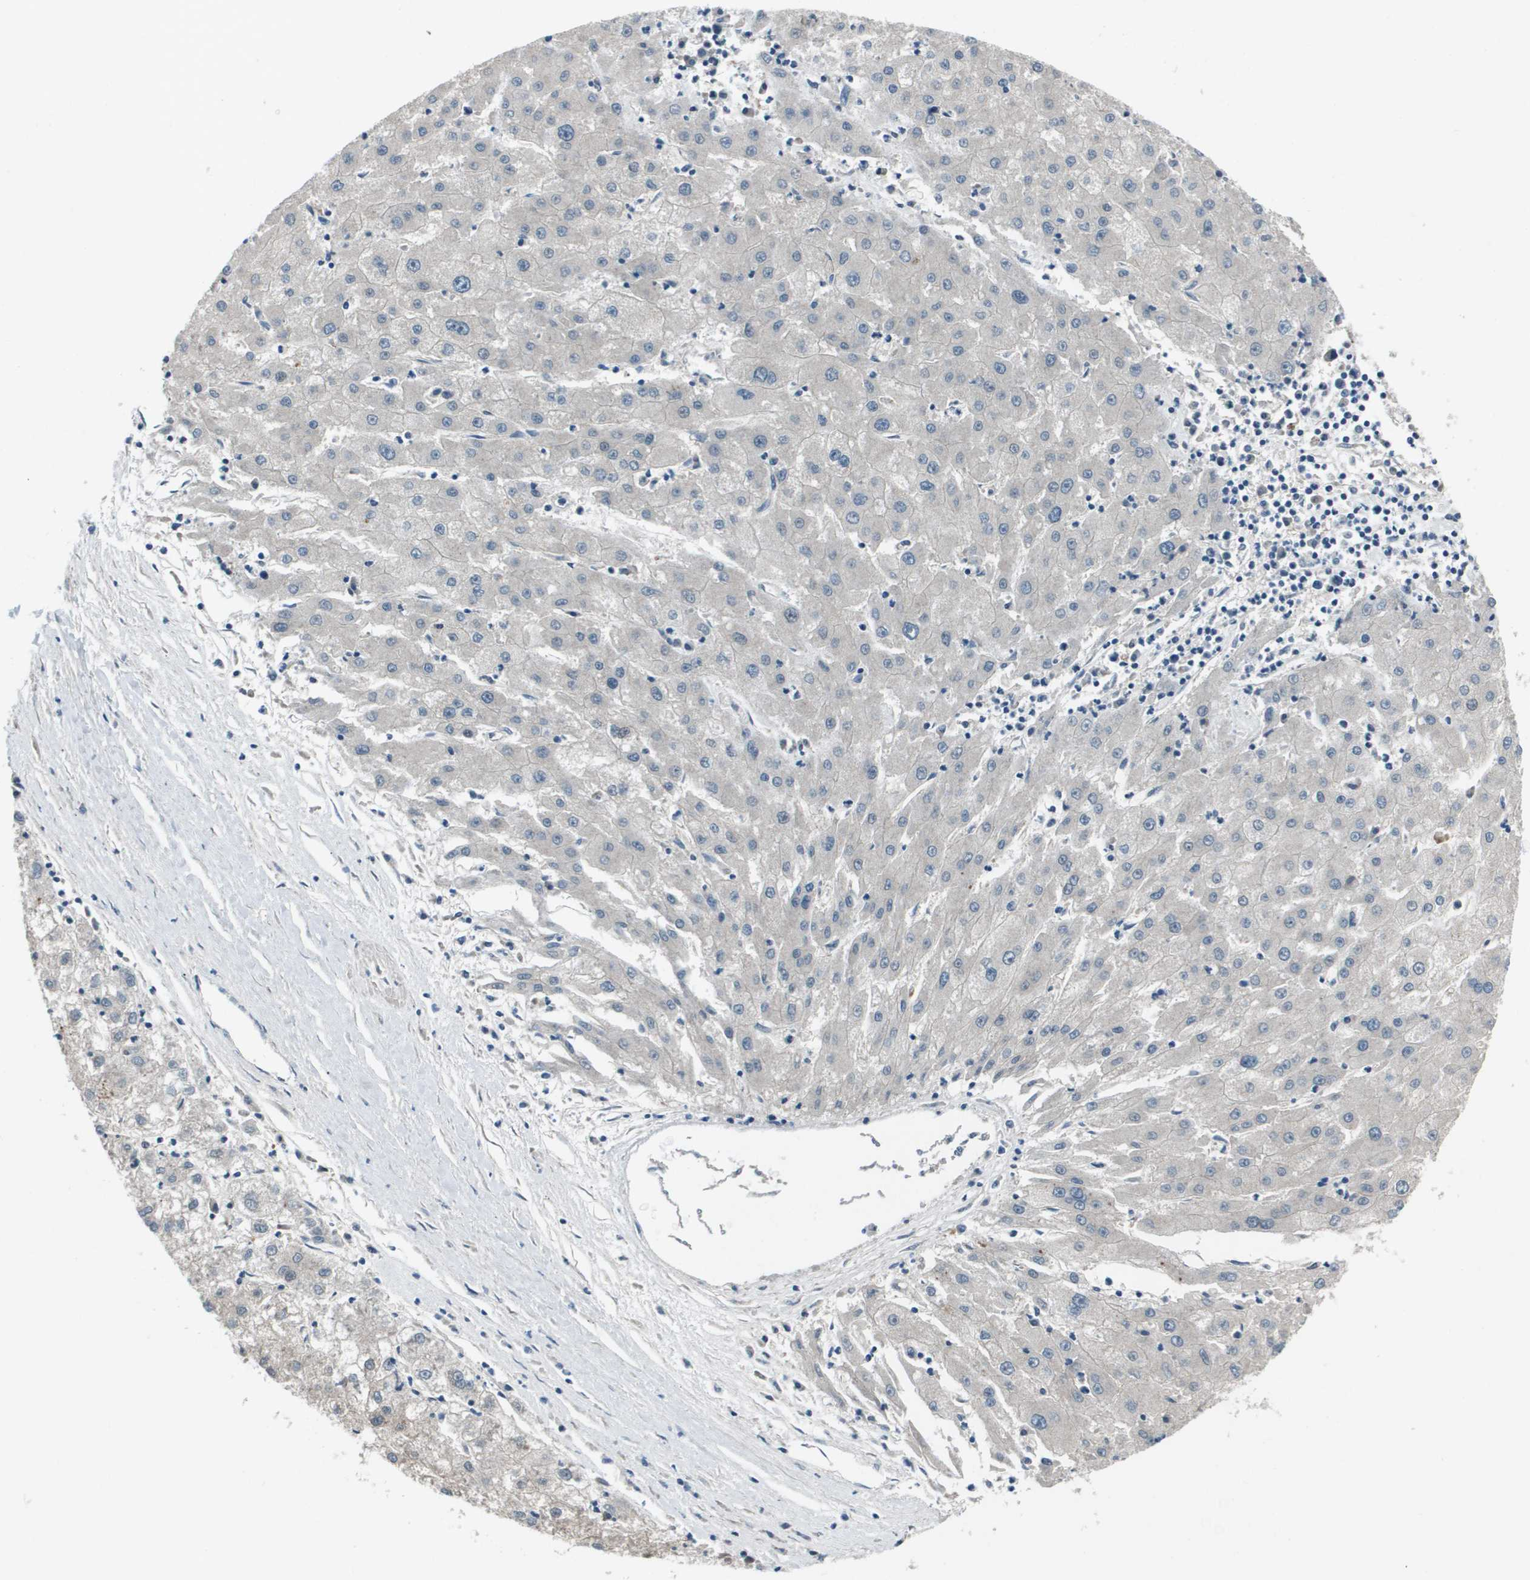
{"staining": {"intensity": "negative", "quantity": "none", "location": "none"}, "tissue": "liver cancer", "cell_type": "Tumor cells", "image_type": "cancer", "snomed": [{"axis": "morphology", "description": "Carcinoma, Hepatocellular, NOS"}, {"axis": "topography", "description": "Liver"}], "caption": "DAB (3,3'-diaminobenzidine) immunohistochemical staining of liver cancer demonstrates no significant expression in tumor cells.", "gene": "PCOLCE", "patient": {"sex": "male", "age": 72}}